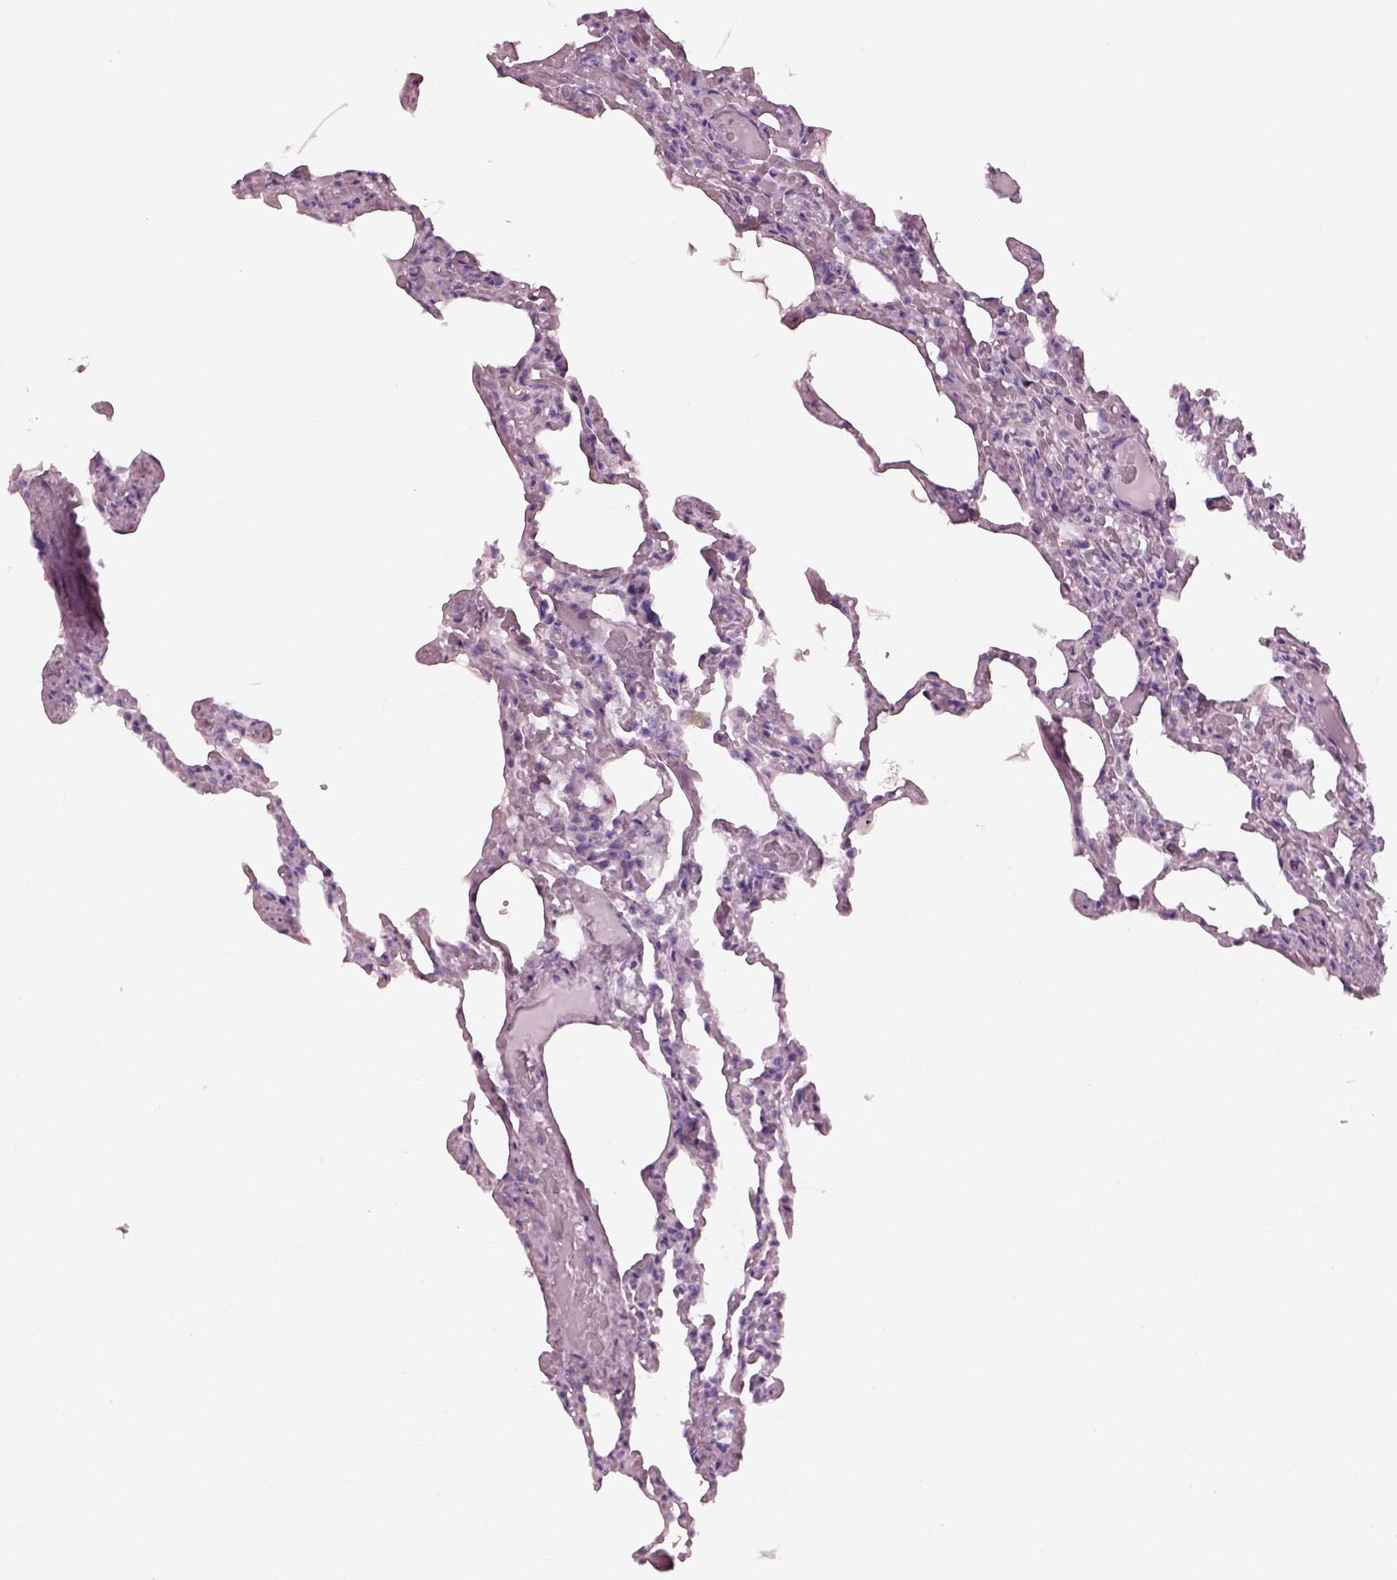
{"staining": {"intensity": "negative", "quantity": "none", "location": "none"}, "tissue": "lung", "cell_type": "Alveolar cells", "image_type": "normal", "snomed": [{"axis": "morphology", "description": "Normal tissue, NOS"}, {"axis": "topography", "description": "Lung"}], "caption": "Alveolar cells are negative for brown protein staining in unremarkable lung.", "gene": "PDC", "patient": {"sex": "female", "age": 43}}